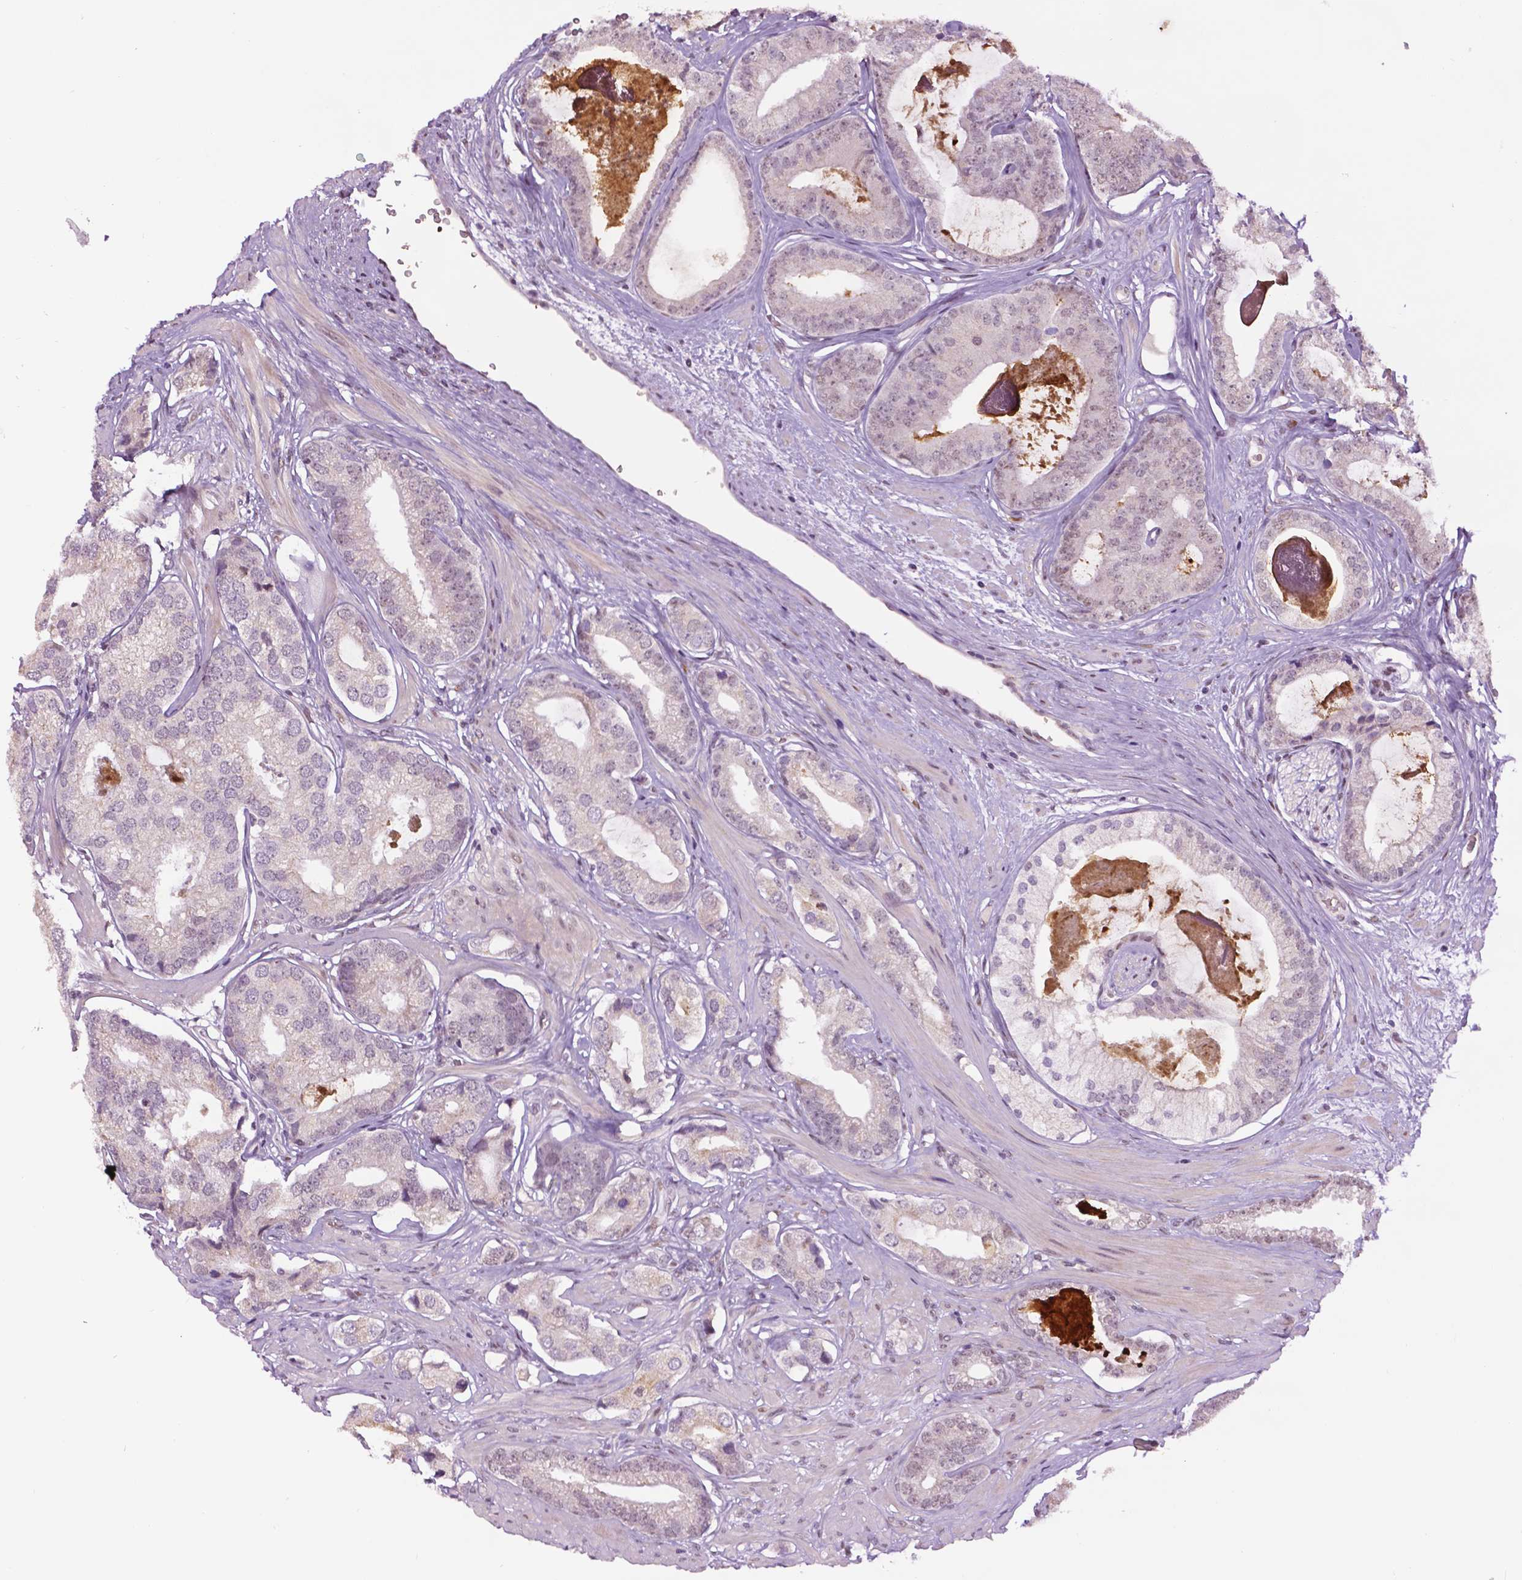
{"staining": {"intensity": "negative", "quantity": "none", "location": "none"}, "tissue": "prostate cancer", "cell_type": "Tumor cells", "image_type": "cancer", "snomed": [{"axis": "morphology", "description": "Adenocarcinoma, Low grade"}, {"axis": "topography", "description": "Prostate"}], "caption": "Tumor cells show no significant protein expression in prostate adenocarcinoma (low-grade). Nuclei are stained in blue.", "gene": "ZNF41", "patient": {"sex": "male", "age": 61}}